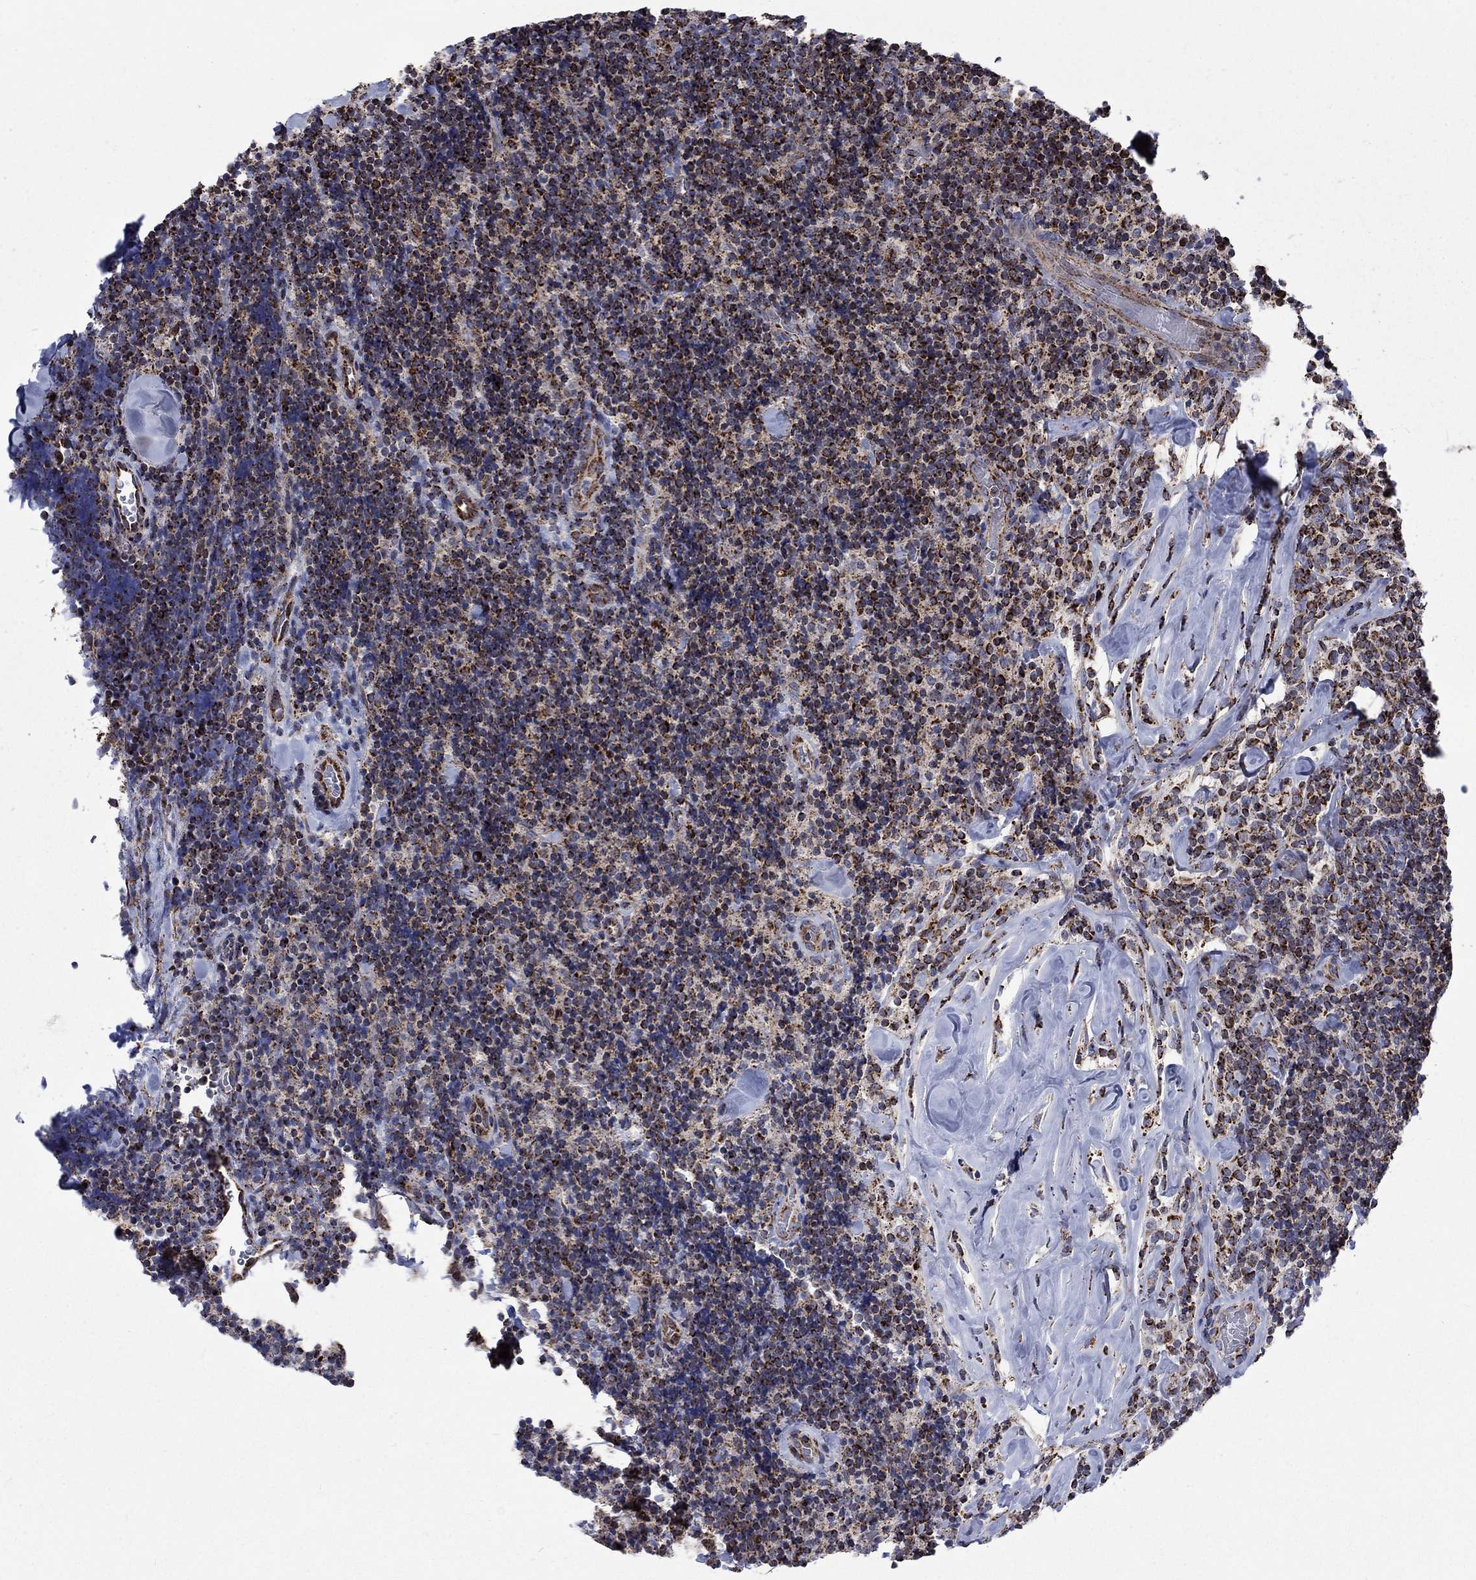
{"staining": {"intensity": "strong", "quantity": "25%-75%", "location": "cytoplasmic/membranous"}, "tissue": "lymphoma", "cell_type": "Tumor cells", "image_type": "cancer", "snomed": [{"axis": "morphology", "description": "Malignant lymphoma, non-Hodgkin's type, Low grade"}, {"axis": "topography", "description": "Lymph node"}], "caption": "A high amount of strong cytoplasmic/membranous positivity is present in approximately 25%-75% of tumor cells in malignant lymphoma, non-Hodgkin's type (low-grade) tissue. (Stains: DAB (3,3'-diaminobenzidine) in brown, nuclei in blue, Microscopy: brightfield microscopy at high magnification).", "gene": "MOAP1", "patient": {"sex": "female", "age": 56}}